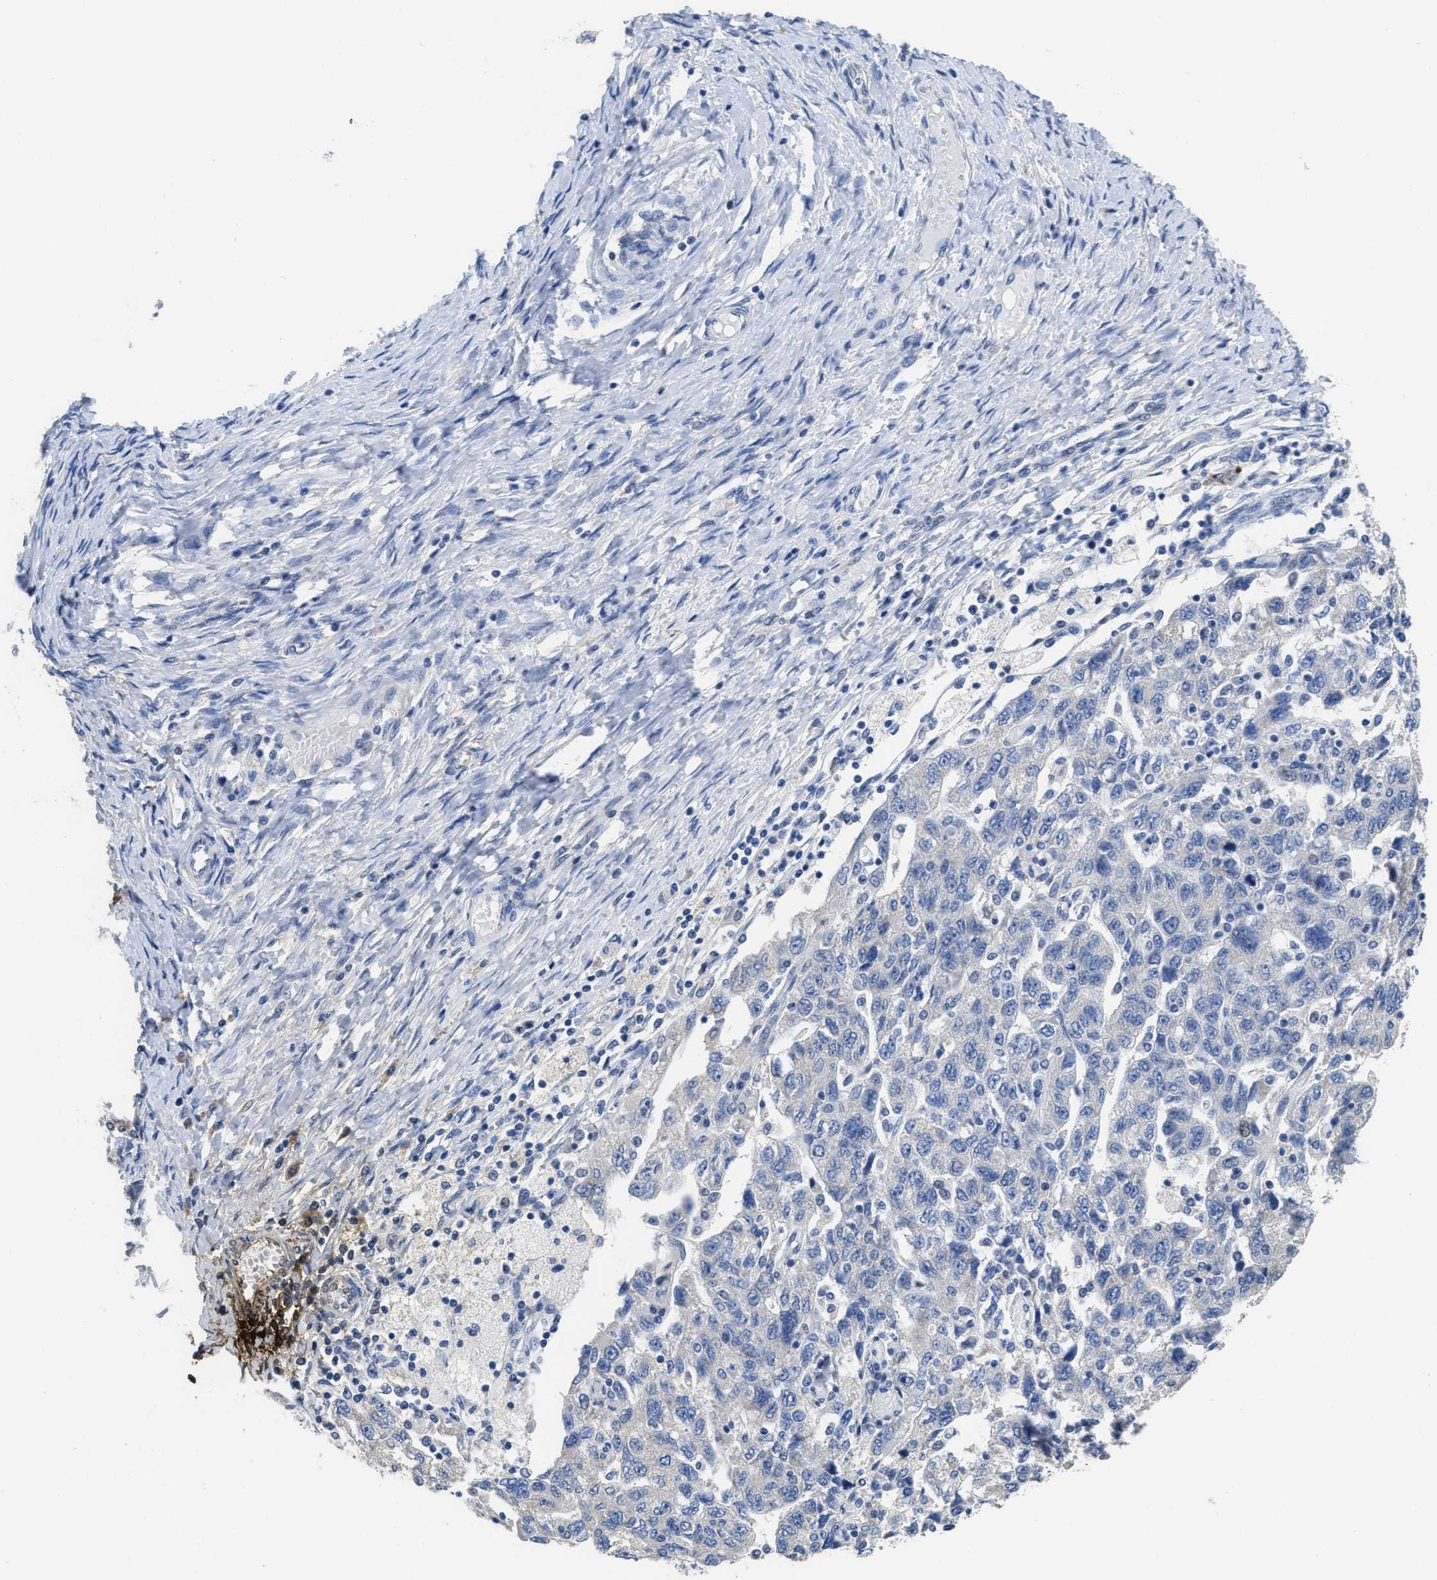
{"staining": {"intensity": "negative", "quantity": "none", "location": "none"}, "tissue": "ovarian cancer", "cell_type": "Tumor cells", "image_type": "cancer", "snomed": [{"axis": "morphology", "description": "Carcinoma, NOS"}, {"axis": "morphology", "description": "Cystadenocarcinoma, serous, NOS"}, {"axis": "topography", "description": "Ovary"}], "caption": "Immunohistochemistry micrograph of carcinoma (ovarian) stained for a protein (brown), which demonstrates no staining in tumor cells.", "gene": "CA9", "patient": {"sex": "female", "age": 69}}